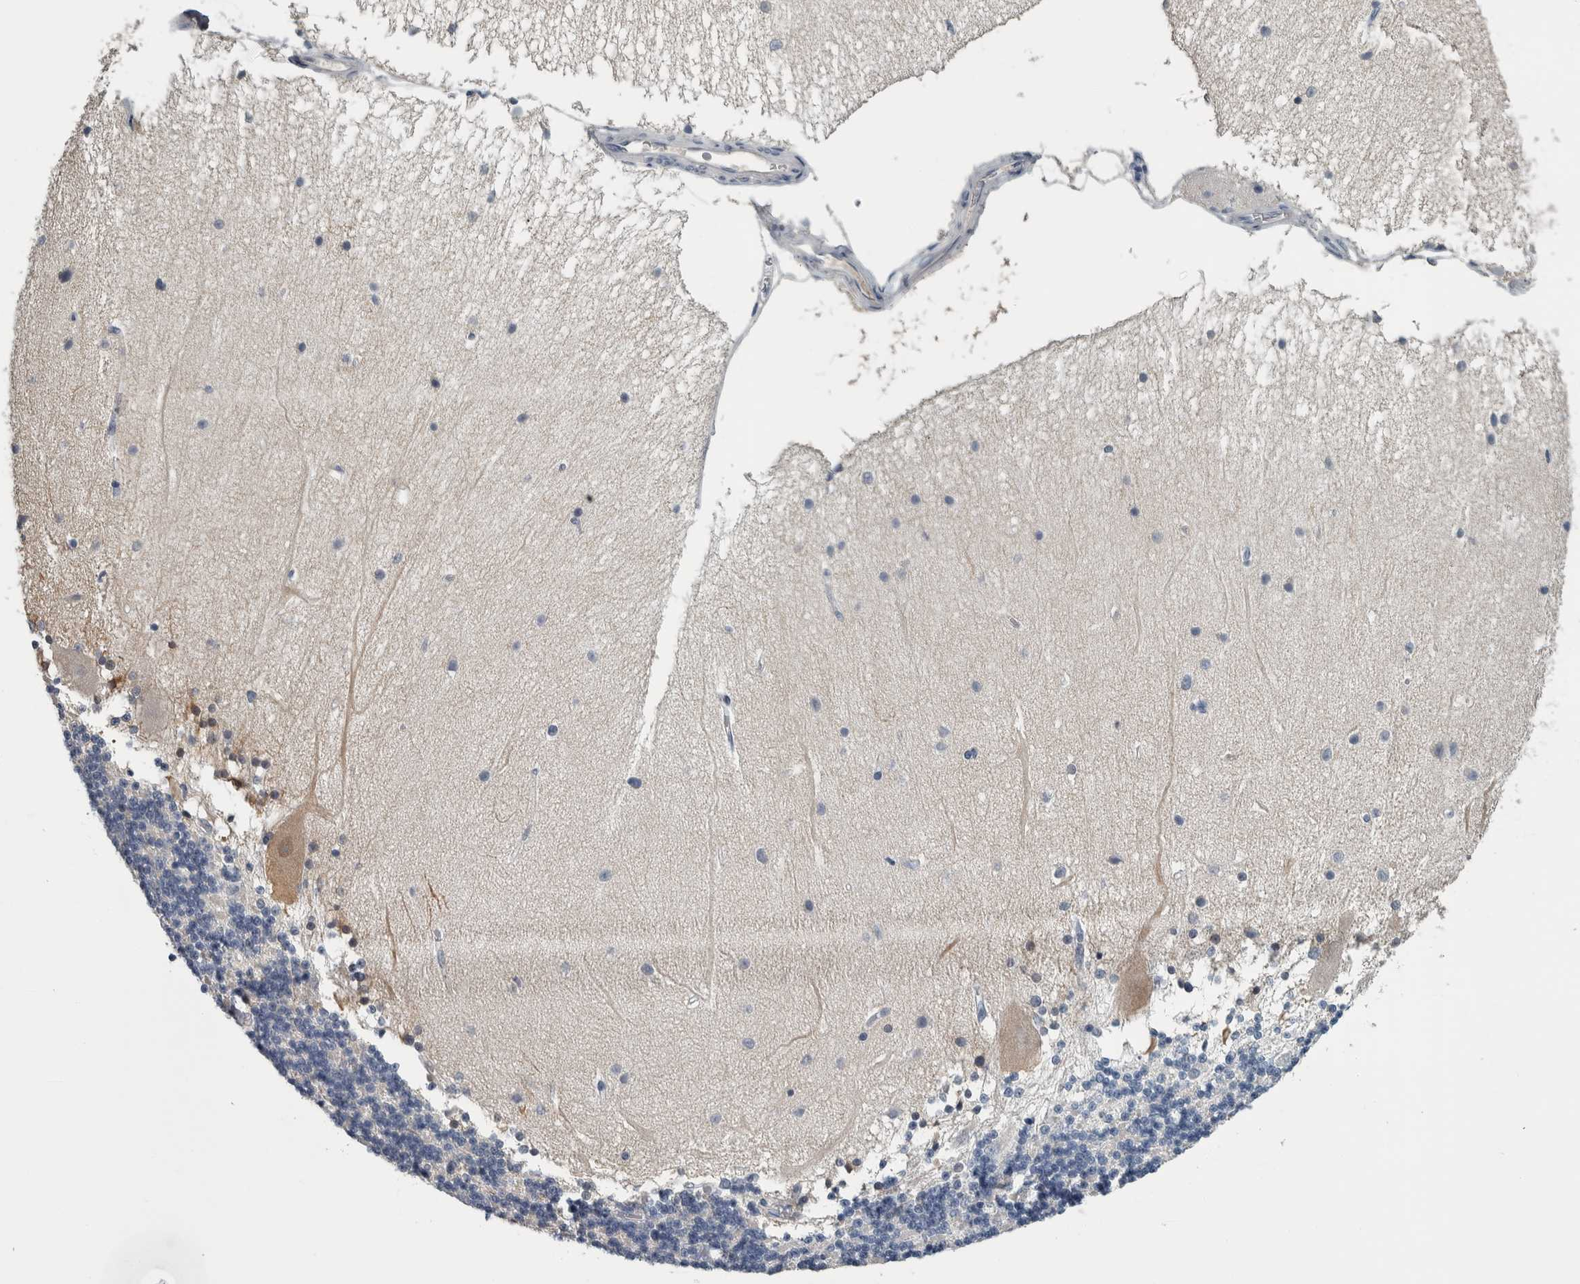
{"staining": {"intensity": "negative", "quantity": "none", "location": "none"}, "tissue": "cerebellum", "cell_type": "Cells in granular layer", "image_type": "normal", "snomed": [{"axis": "morphology", "description": "Normal tissue, NOS"}, {"axis": "topography", "description": "Cerebellum"}], "caption": "This is a image of immunohistochemistry (IHC) staining of unremarkable cerebellum, which shows no expression in cells in granular layer.", "gene": "CAVIN4", "patient": {"sex": "female", "age": 54}}